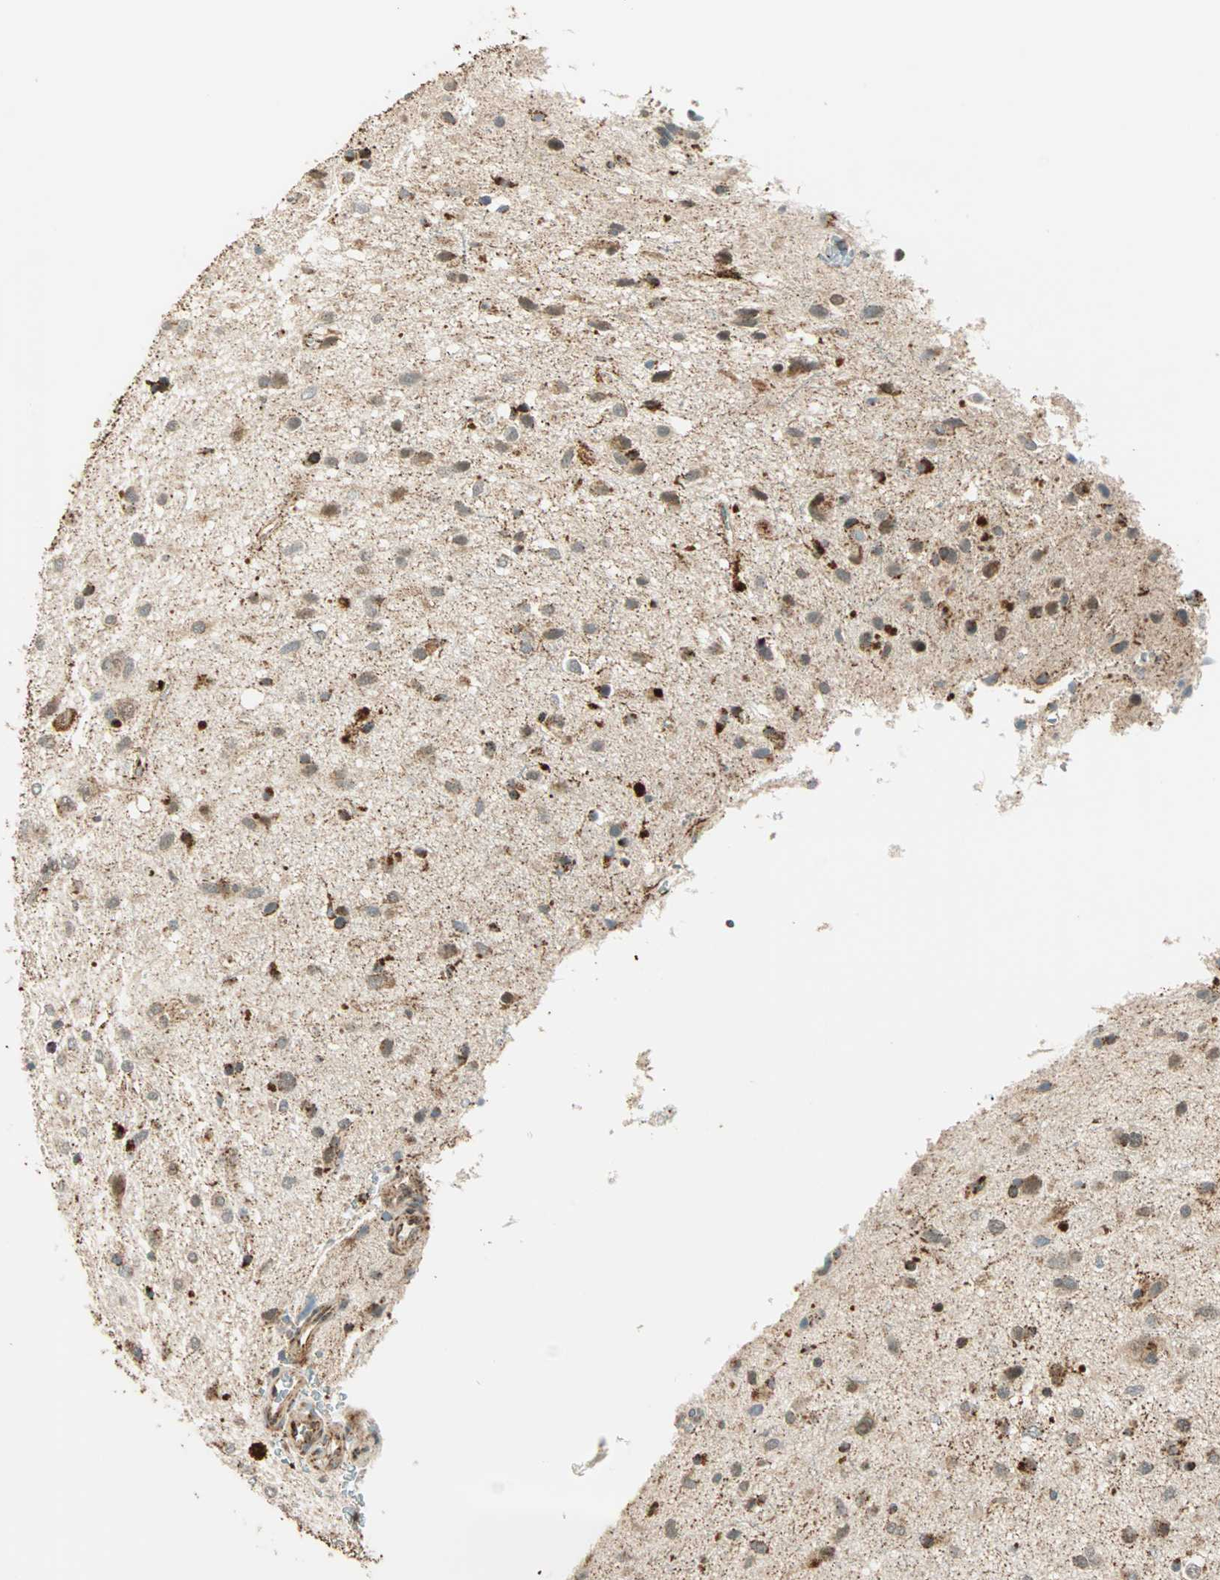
{"staining": {"intensity": "moderate", "quantity": "<25%", "location": "cytoplasmic/membranous"}, "tissue": "glioma", "cell_type": "Tumor cells", "image_type": "cancer", "snomed": [{"axis": "morphology", "description": "Glioma, malignant, Low grade"}, {"axis": "topography", "description": "Brain"}], "caption": "Tumor cells show moderate cytoplasmic/membranous positivity in approximately <25% of cells in malignant glioma (low-grade).", "gene": "SPRY4", "patient": {"sex": "male", "age": 77}}